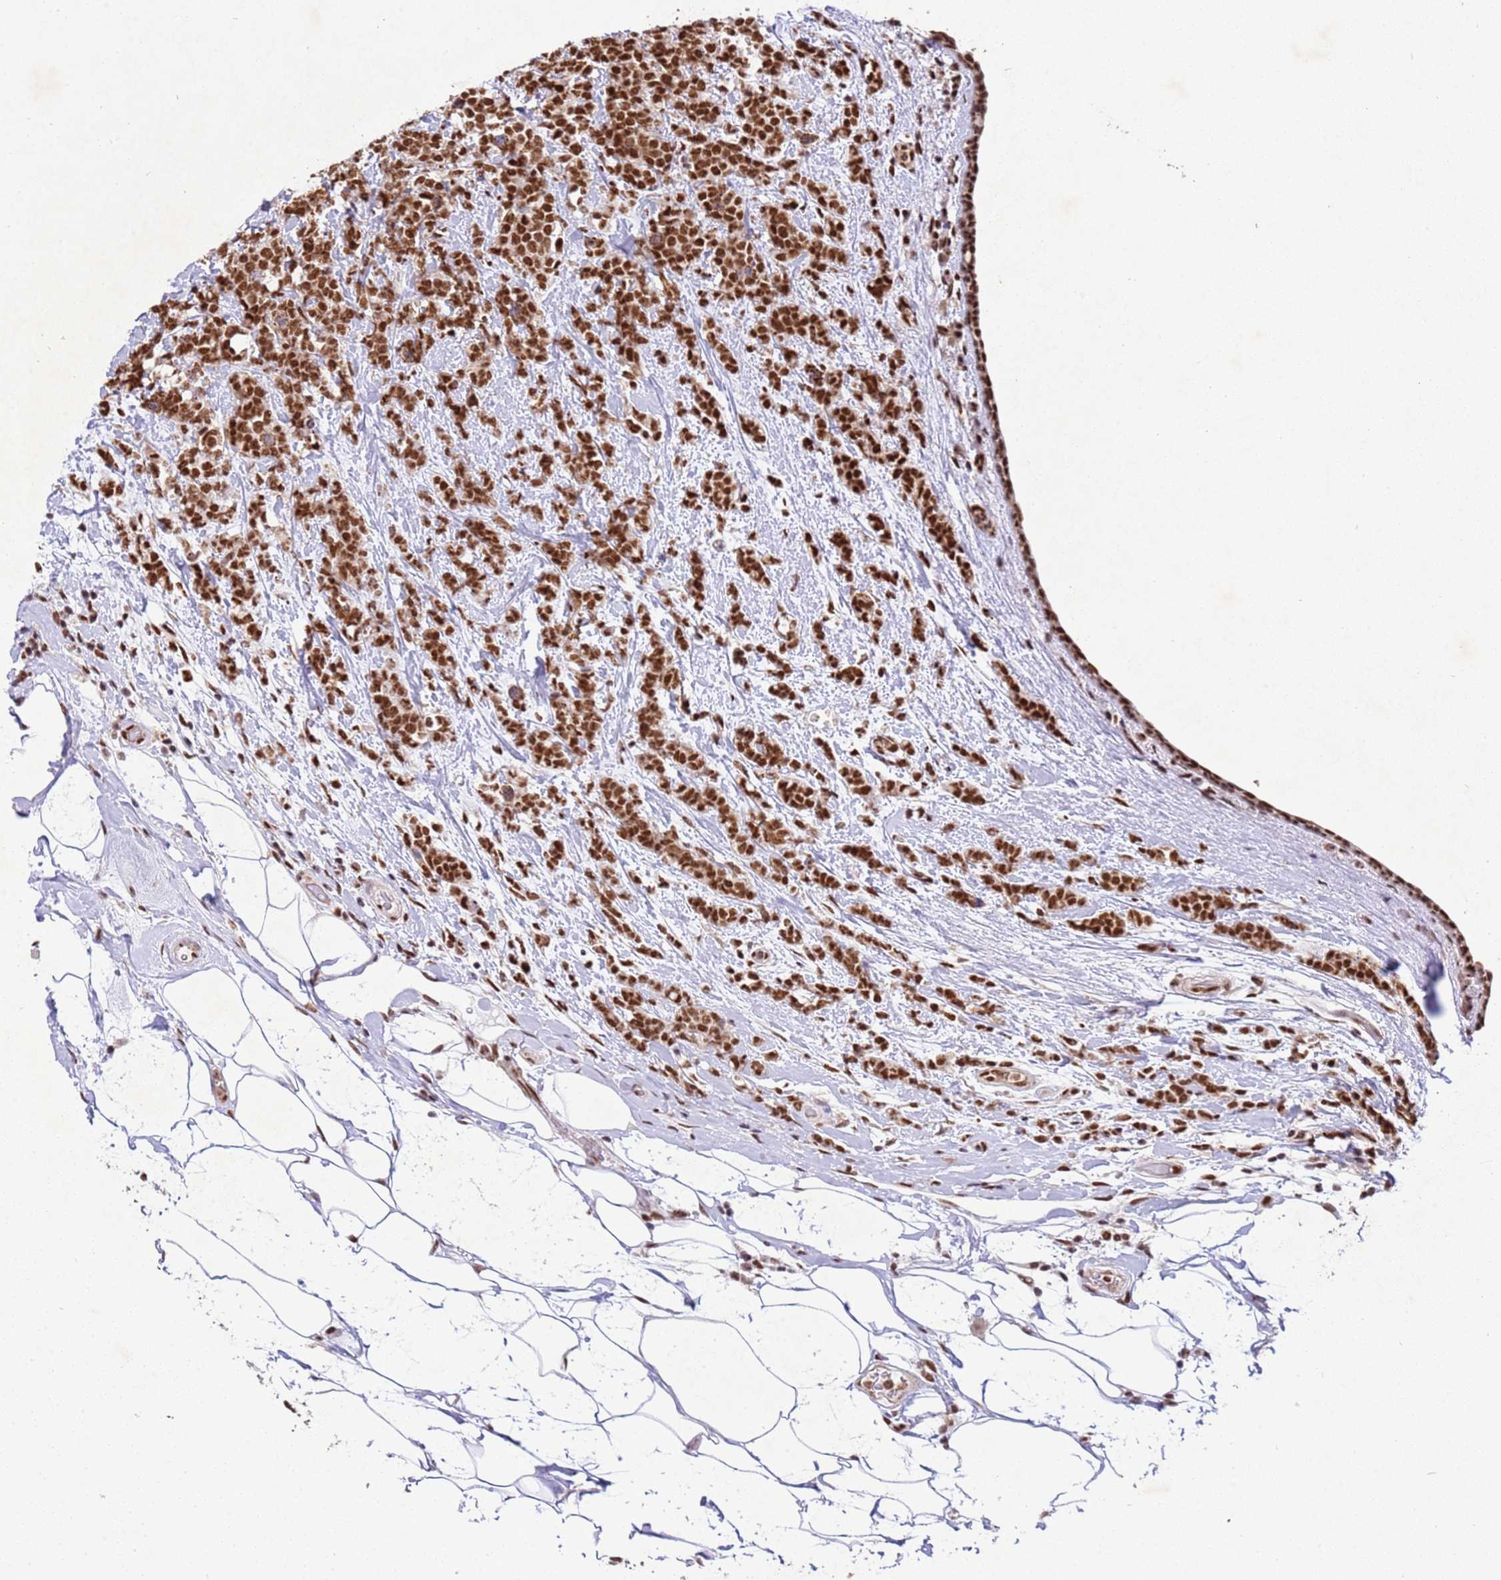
{"staining": {"intensity": "strong", "quantity": ">75%", "location": "nuclear"}, "tissue": "breast cancer", "cell_type": "Tumor cells", "image_type": "cancer", "snomed": [{"axis": "morphology", "description": "Lobular carcinoma"}, {"axis": "topography", "description": "Breast"}], "caption": "DAB (3,3'-diaminobenzidine) immunohistochemical staining of human lobular carcinoma (breast) shows strong nuclear protein staining in about >75% of tumor cells.", "gene": "ESF1", "patient": {"sex": "female", "age": 58}}